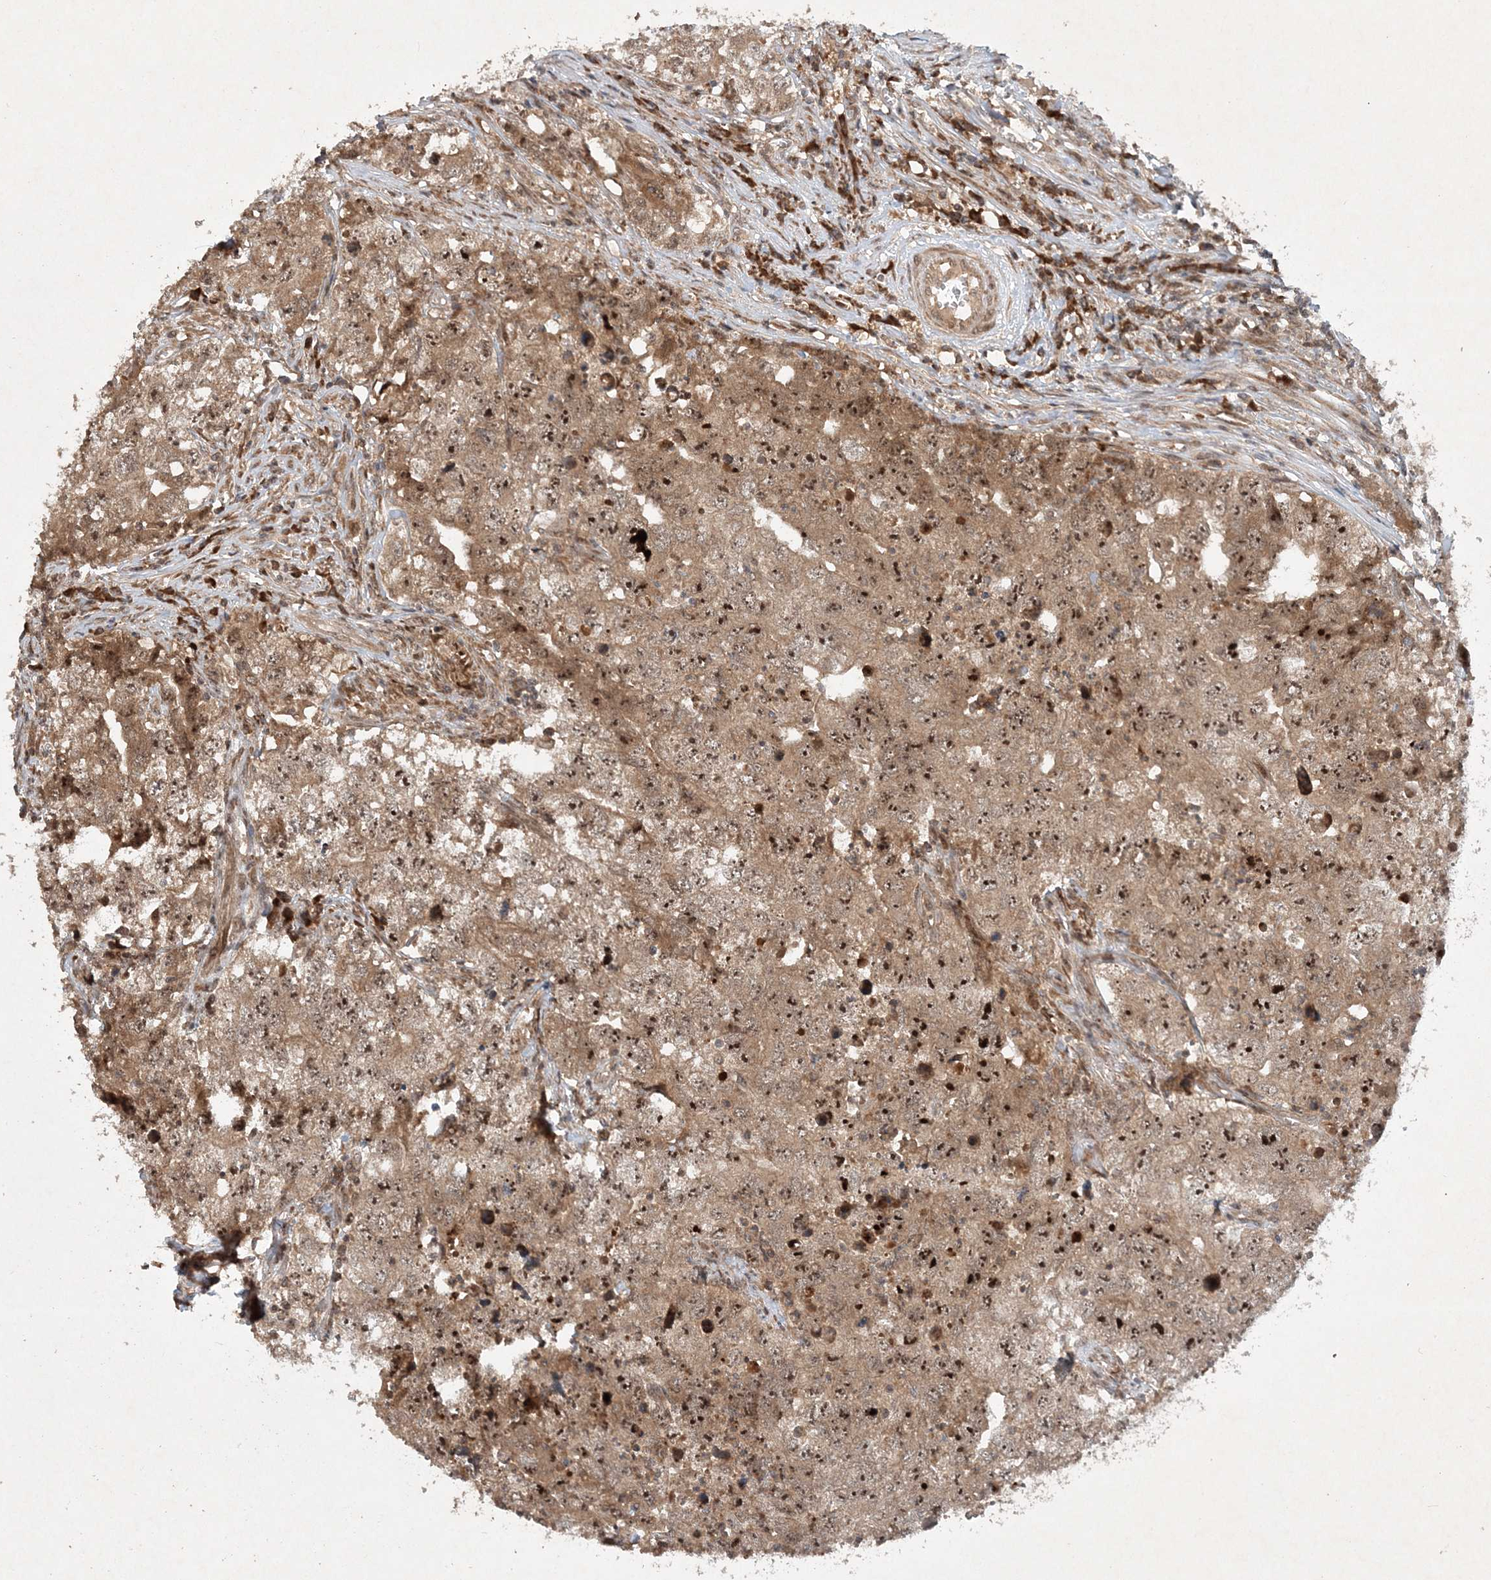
{"staining": {"intensity": "moderate", "quantity": ">75%", "location": "cytoplasmic/membranous,nuclear"}, "tissue": "testis cancer", "cell_type": "Tumor cells", "image_type": "cancer", "snomed": [{"axis": "morphology", "description": "Seminoma, NOS"}, {"axis": "morphology", "description": "Carcinoma, Embryonal, NOS"}, {"axis": "topography", "description": "Testis"}], "caption": "The photomicrograph reveals immunohistochemical staining of testis cancer (embryonal carcinoma). There is moderate cytoplasmic/membranous and nuclear positivity is identified in approximately >75% of tumor cells.", "gene": "UBR3", "patient": {"sex": "male", "age": 43}}